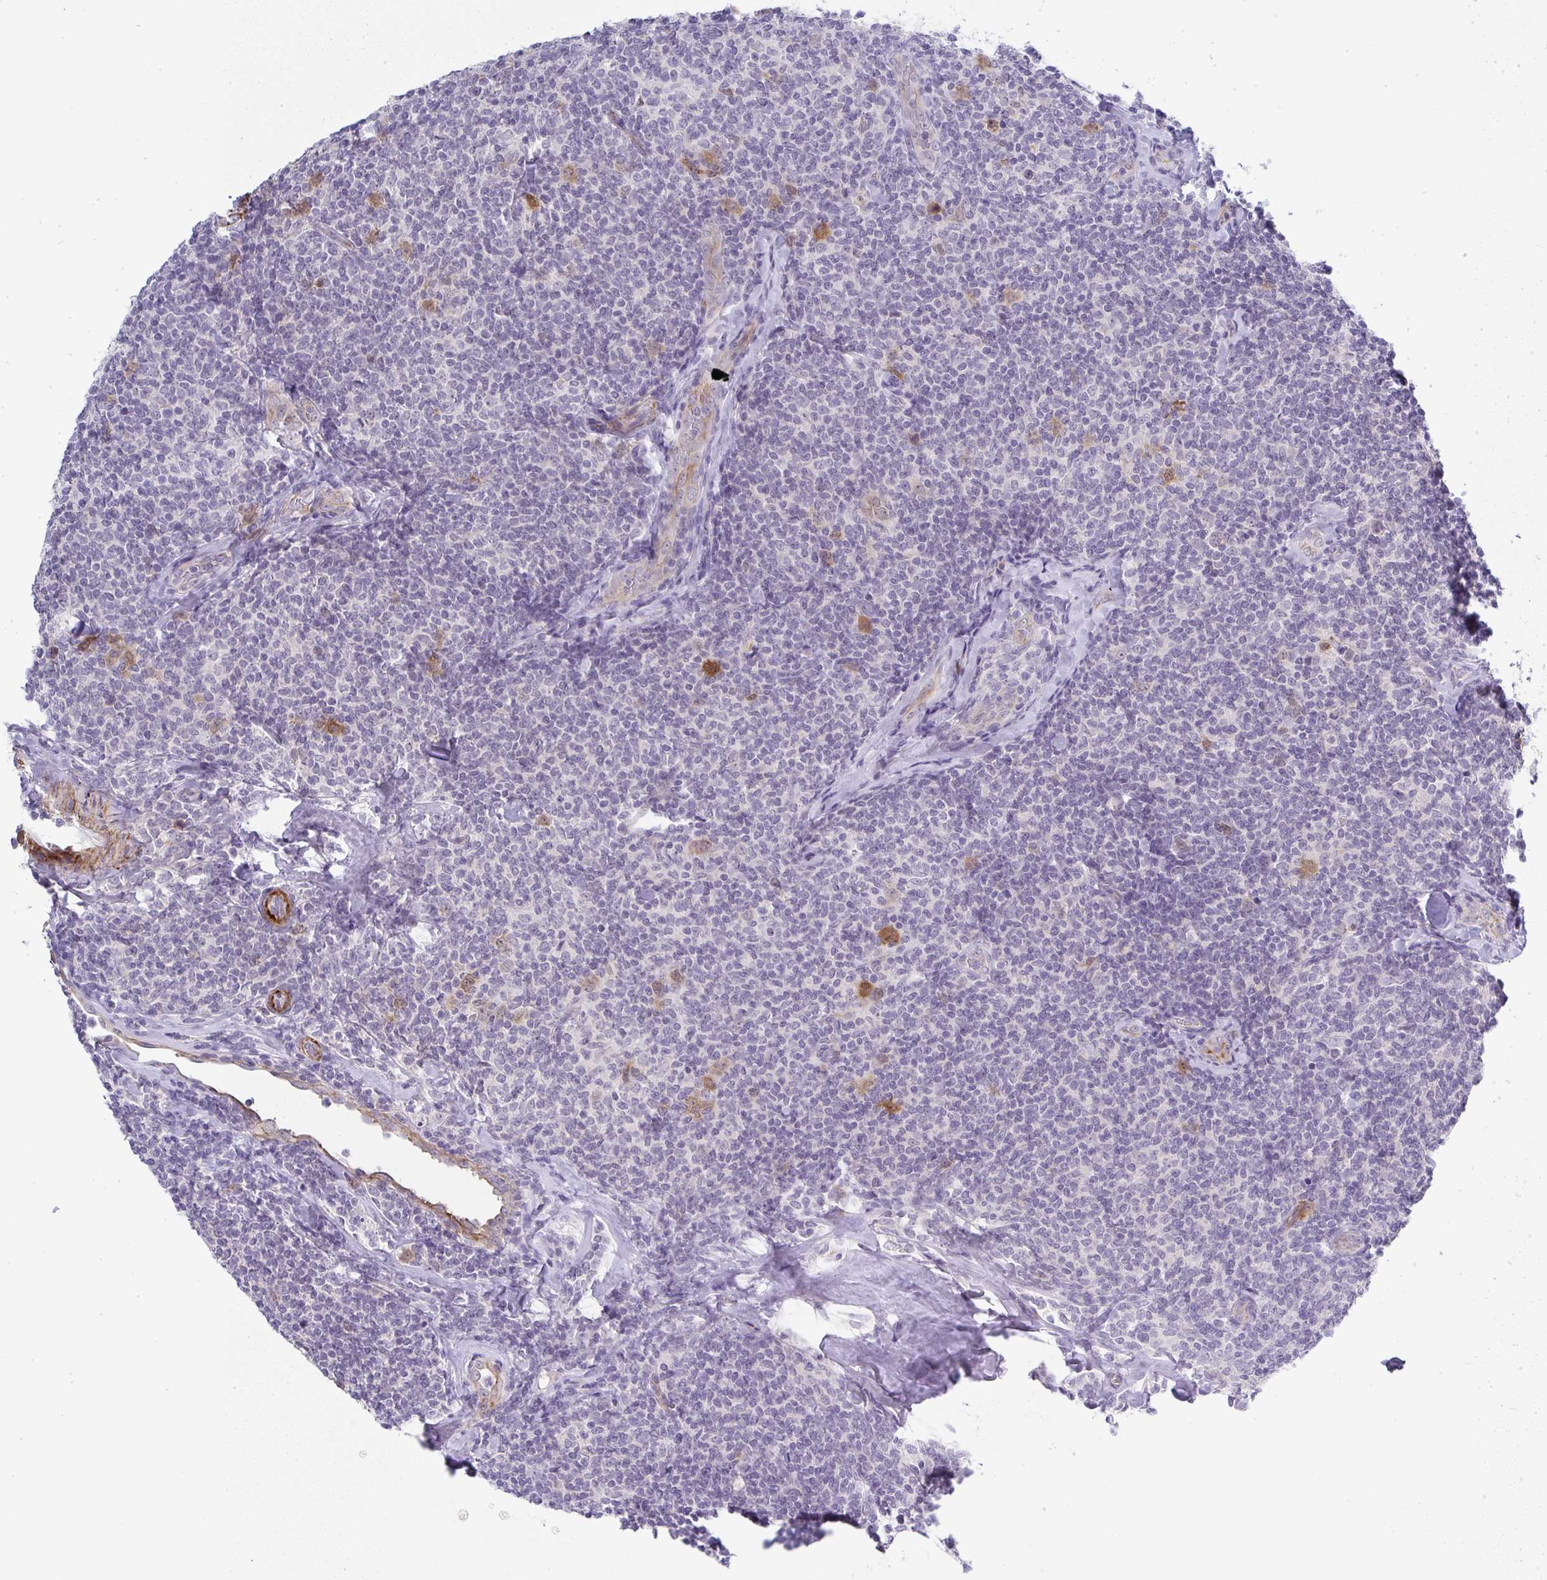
{"staining": {"intensity": "negative", "quantity": "none", "location": "none"}, "tissue": "lymphoma", "cell_type": "Tumor cells", "image_type": "cancer", "snomed": [{"axis": "morphology", "description": "Malignant lymphoma, non-Hodgkin's type, Low grade"}, {"axis": "topography", "description": "Lymph node"}], "caption": "The micrograph exhibits no staining of tumor cells in lymphoma.", "gene": "UBE2S", "patient": {"sex": "female", "age": 56}}